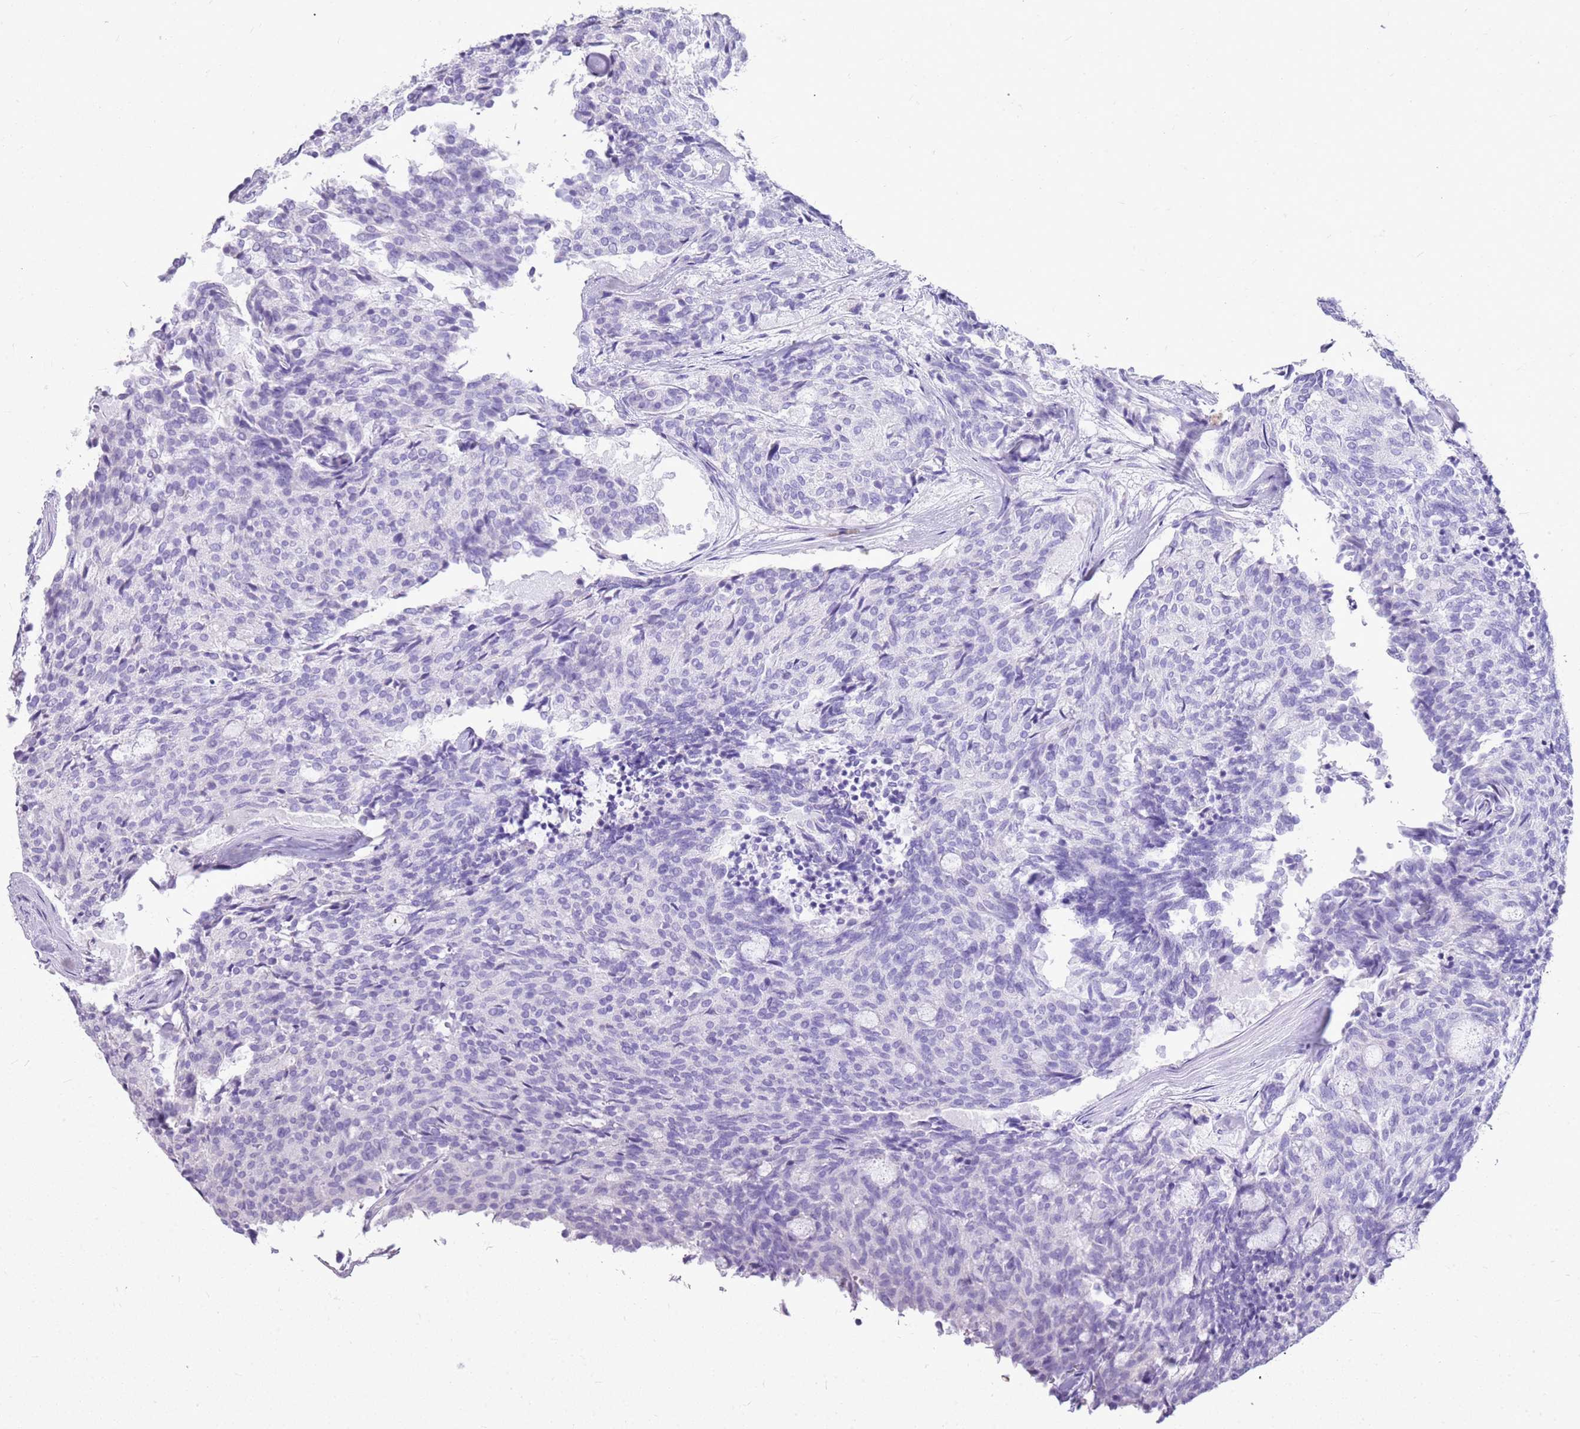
{"staining": {"intensity": "negative", "quantity": "none", "location": "none"}, "tissue": "carcinoid", "cell_type": "Tumor cells", "image_type": "cancer", "snomed": [{"axis": "morphology", "description": "Carcinoid, malignant, NOS"}, {"axis": "topography", "description": "Pancreas"}], "caption": "This is an immunohistochemistry (IHC) histopathology image of carcinoid (malignant). There is no staining in tumor cells.", "gene": "CA8", "patient": {"sex": "female", "age": 54}}